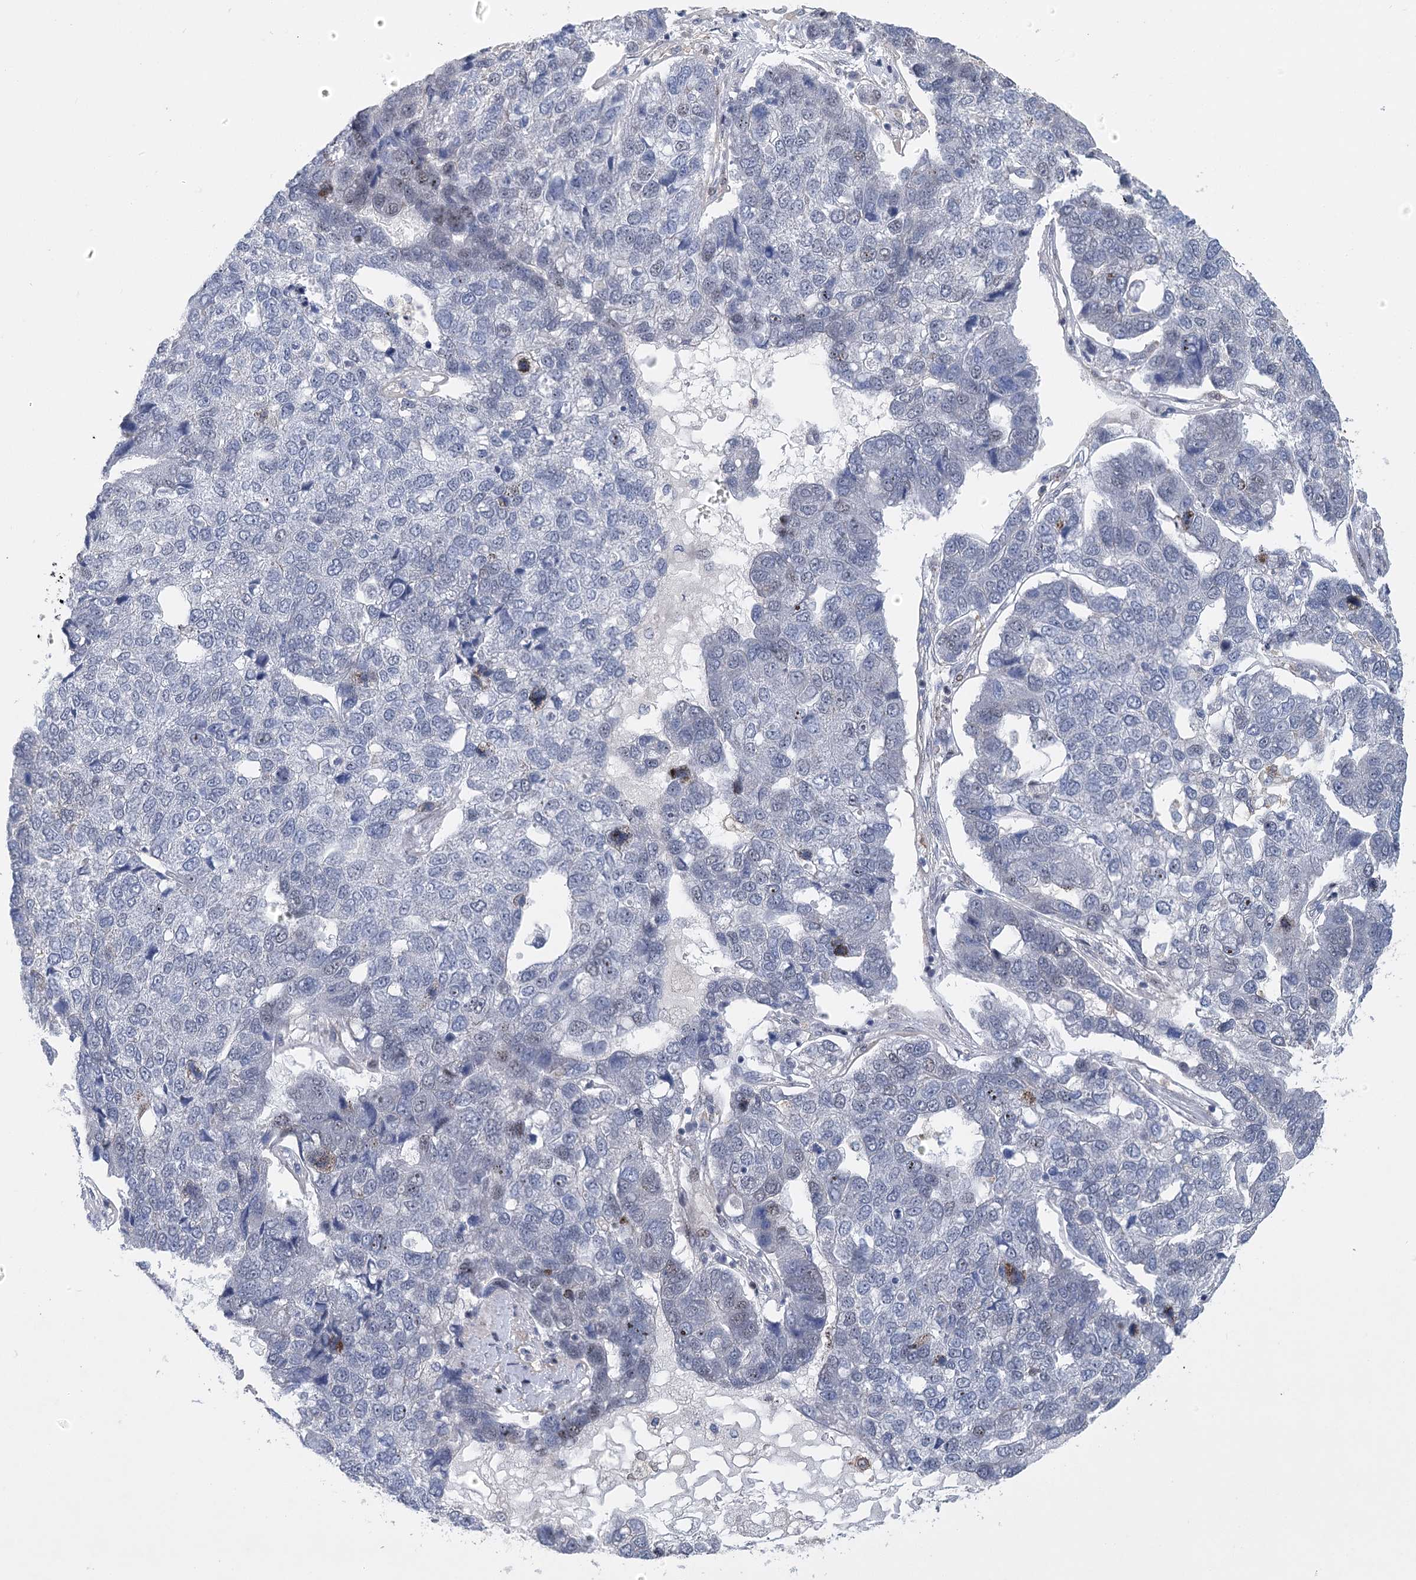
{"staining": {"intensity": "moderate", "quantity": "<25%", "location": "nuclear"}, "tissue": "pancreatic cancer", "cell_type": "Tumor cells", "image_type": "cancer", "snomed": [{"axis": "morphology", "description": "Adenocarcinoma, NOS"}, {"axis": "topography", "description": "Pancreas"}], "caption": "Moderate nuclear protein positivity is identified in about <25% of tumor cells in pancreatic adenocarcinoma. (Brightfield microscopy of DAB IHC at high magnification).", "gene": "CAMTA1", "patient": {"sex": "female", "age": 61}}